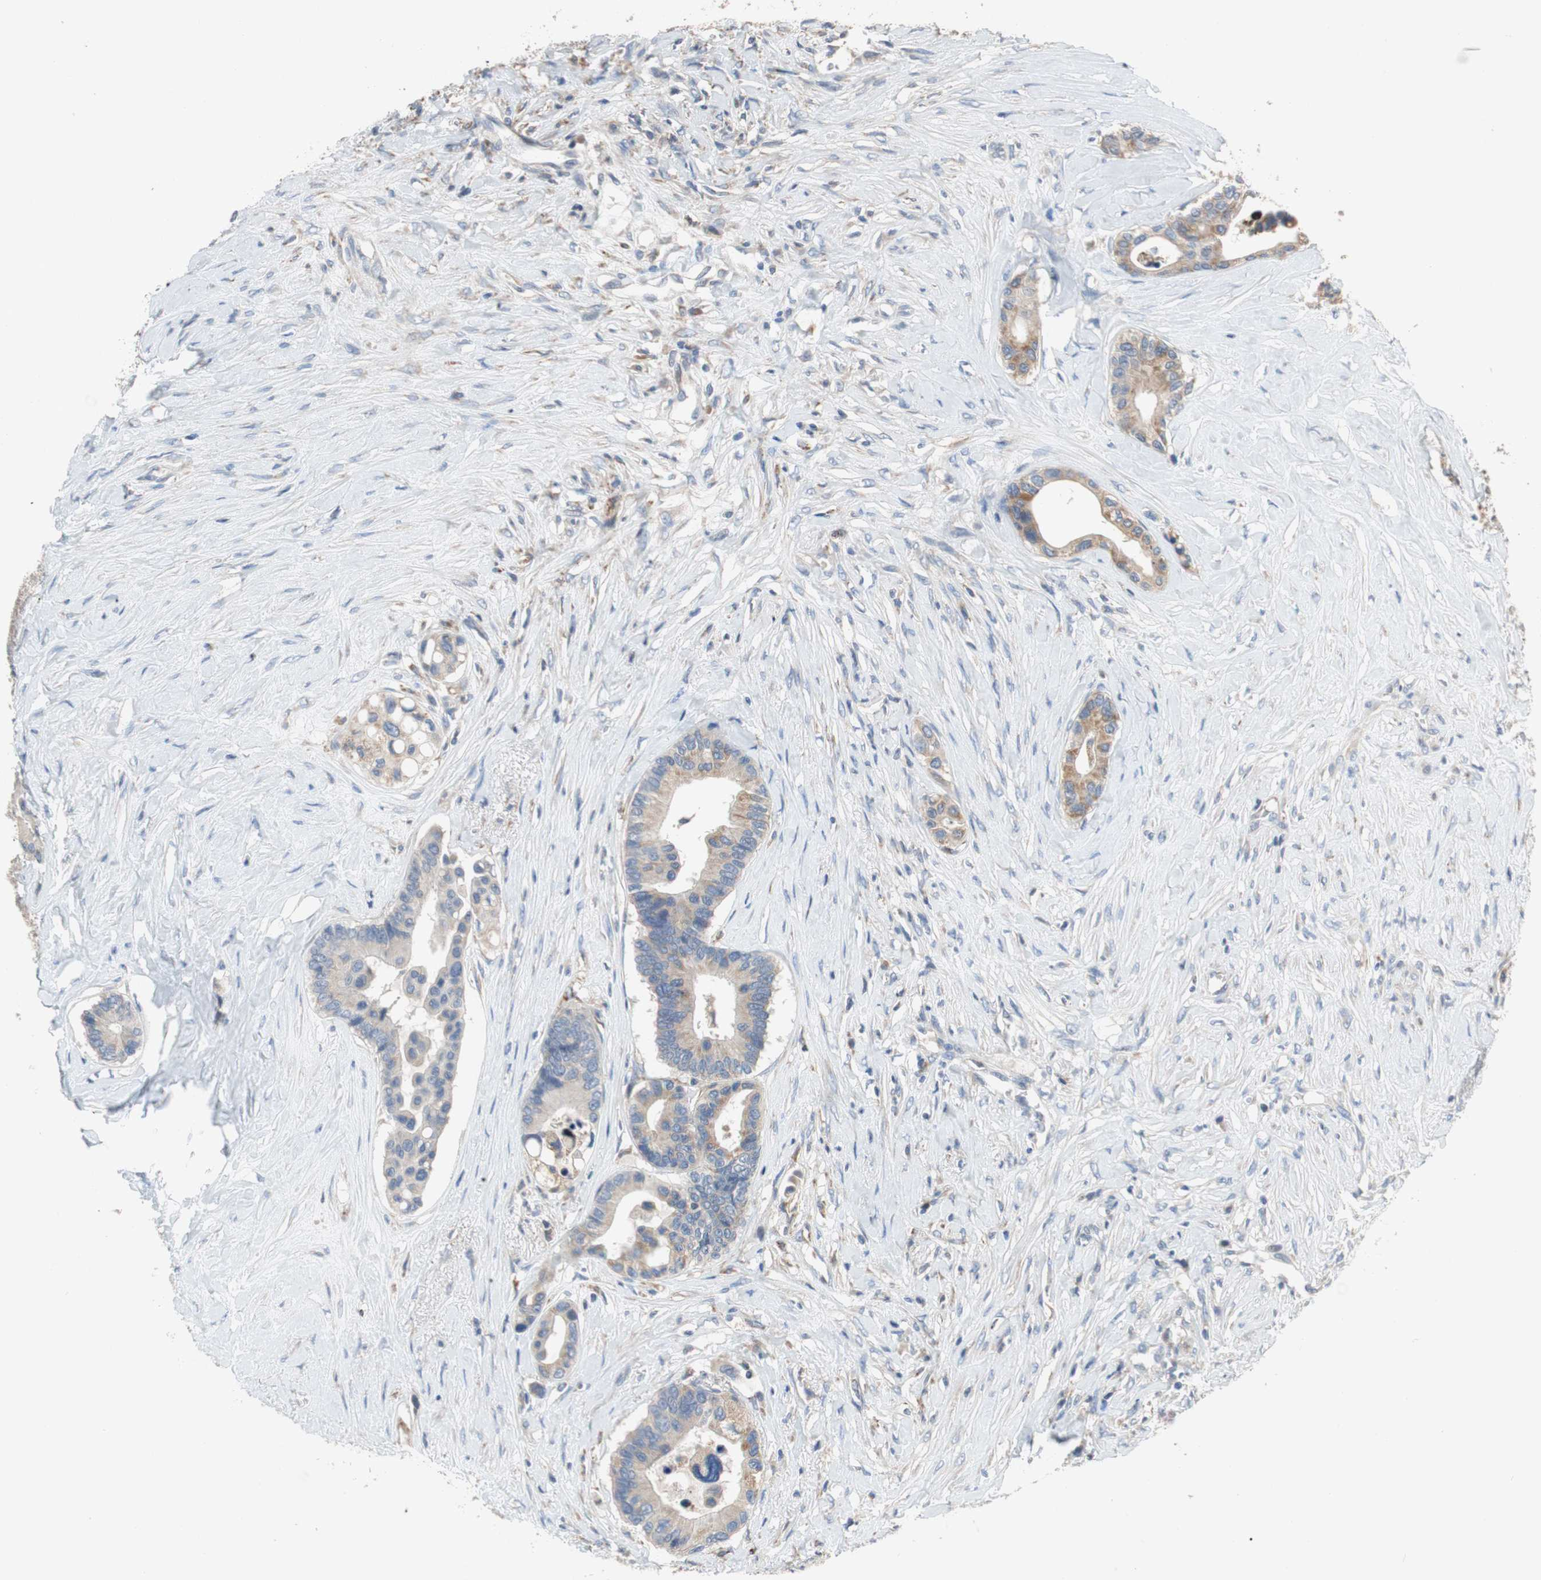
{"staining": {"intensity": "weak", "quantity": ">75%", "location": "cytoplasmic/membranous"}, "tissue": "colorectal cancer", "cell_type": "Tumor cells", "image_type": "cancer", "snomed": [{"axis": "morphology", "description": "Normal tissue, NOS"}, {"axis": "morphology", "description": "Adenocarcinoma, NOS"}, {"axis": "topography", "description": "Colon"}], "caption": "A low amount of weak cytoplasmic/membranous expression is seen in about >75% of tumor cells in adenocarcinoma (colorectal) tissue.", "gene": "ALPL", "patient": {"sex": "male", "age": 82}}